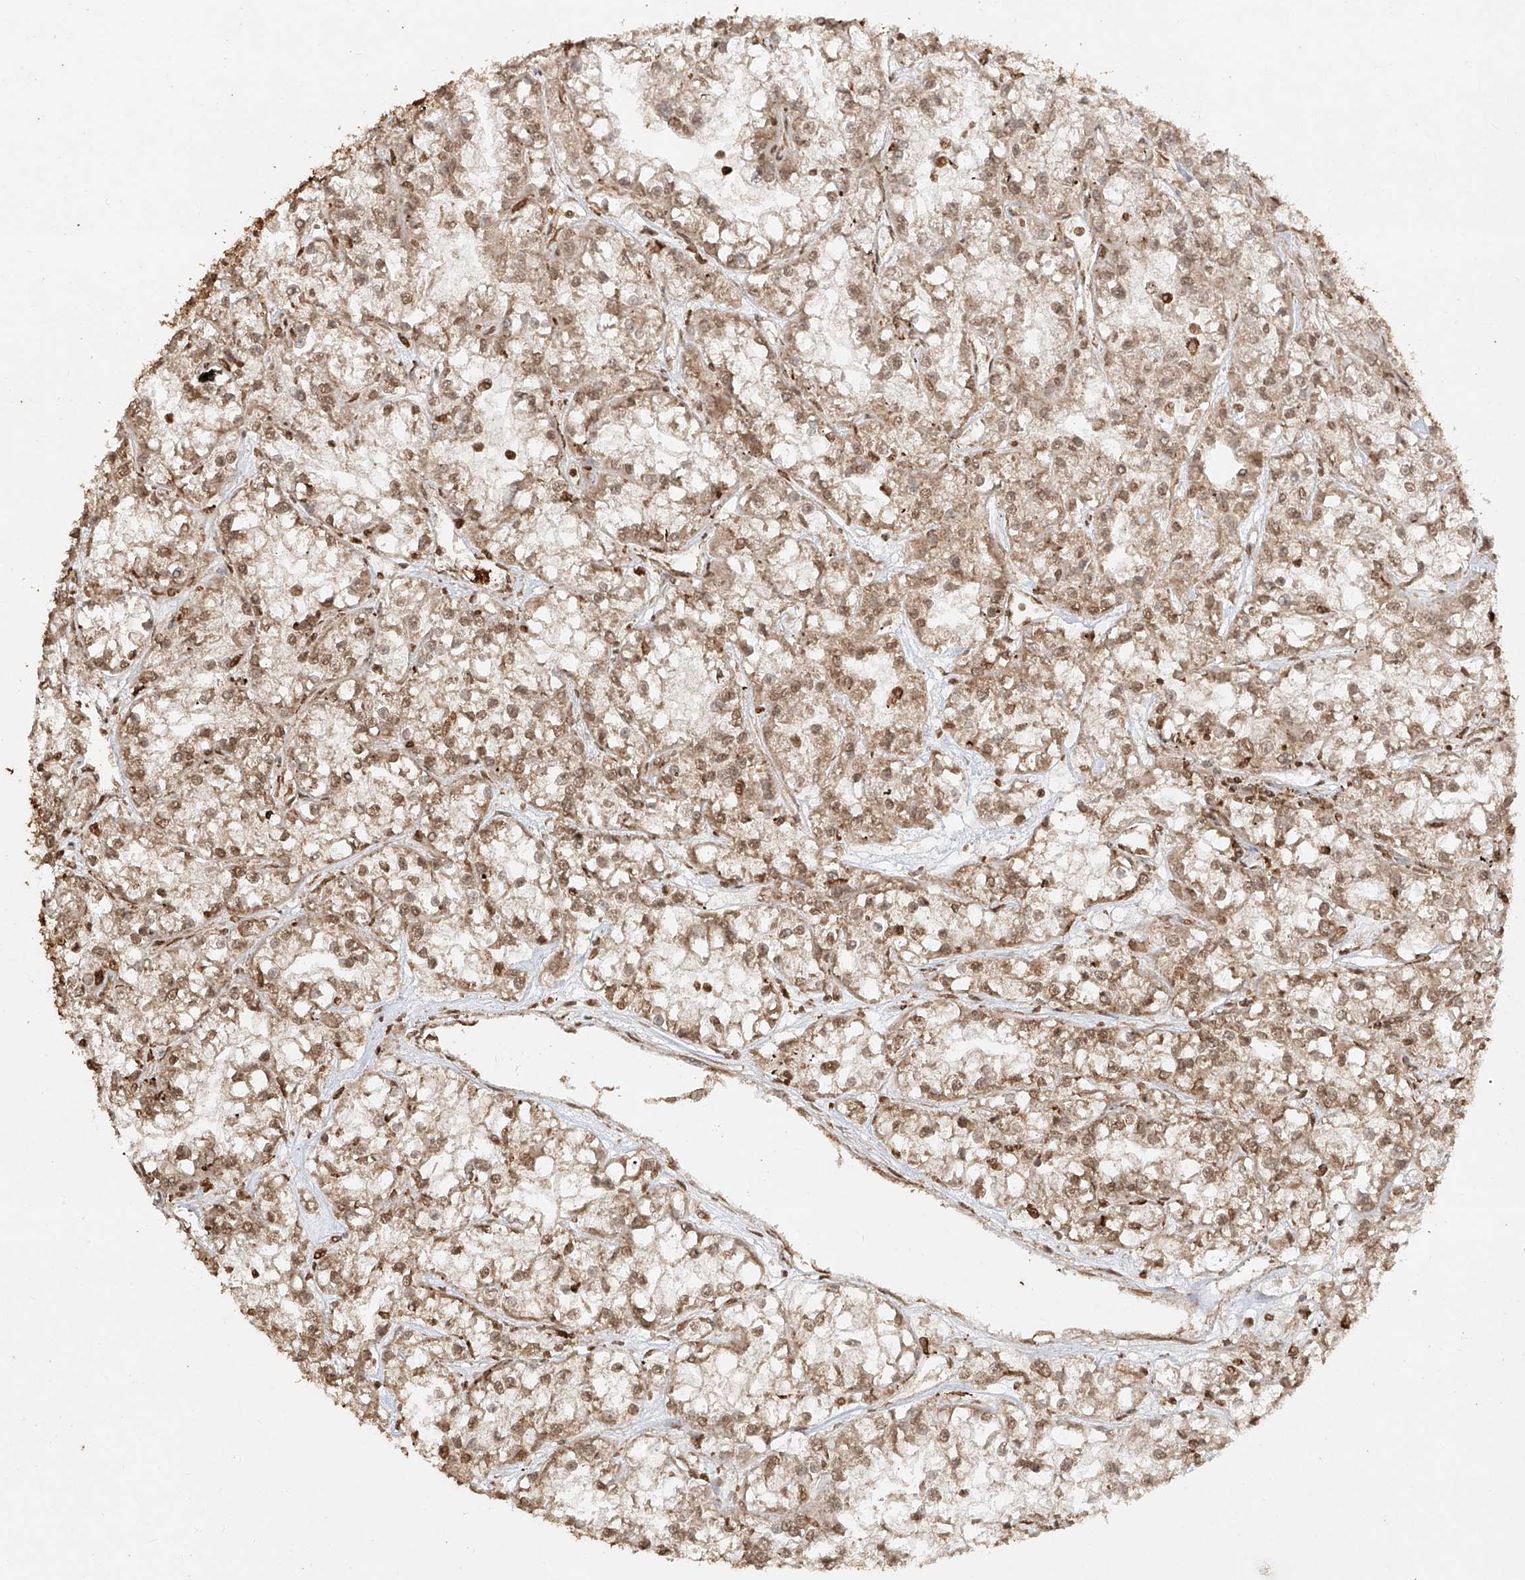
{"staining": {"intensity": "moderate", "quantity": ">75%", "location": "cytoplasmic/membranous,nuclear"}, "tissue": "renal cancer", "cell_type": "Tumor cells", "image_type": "cancer", "snomed": [{"axis": "morphology", "description": "Adenocarcinoma, NOS"}, {"axis": "topography", "description": "Kidney"}], "caption": "Renal cancer was stained to show a protein in brown. There is medium levels of moderate cytoplasmic/membranous and nuclear expression in about >75% of tumor cells.", "gene": "TIGAR", "patient": {"sex": "female", "age": 52}}